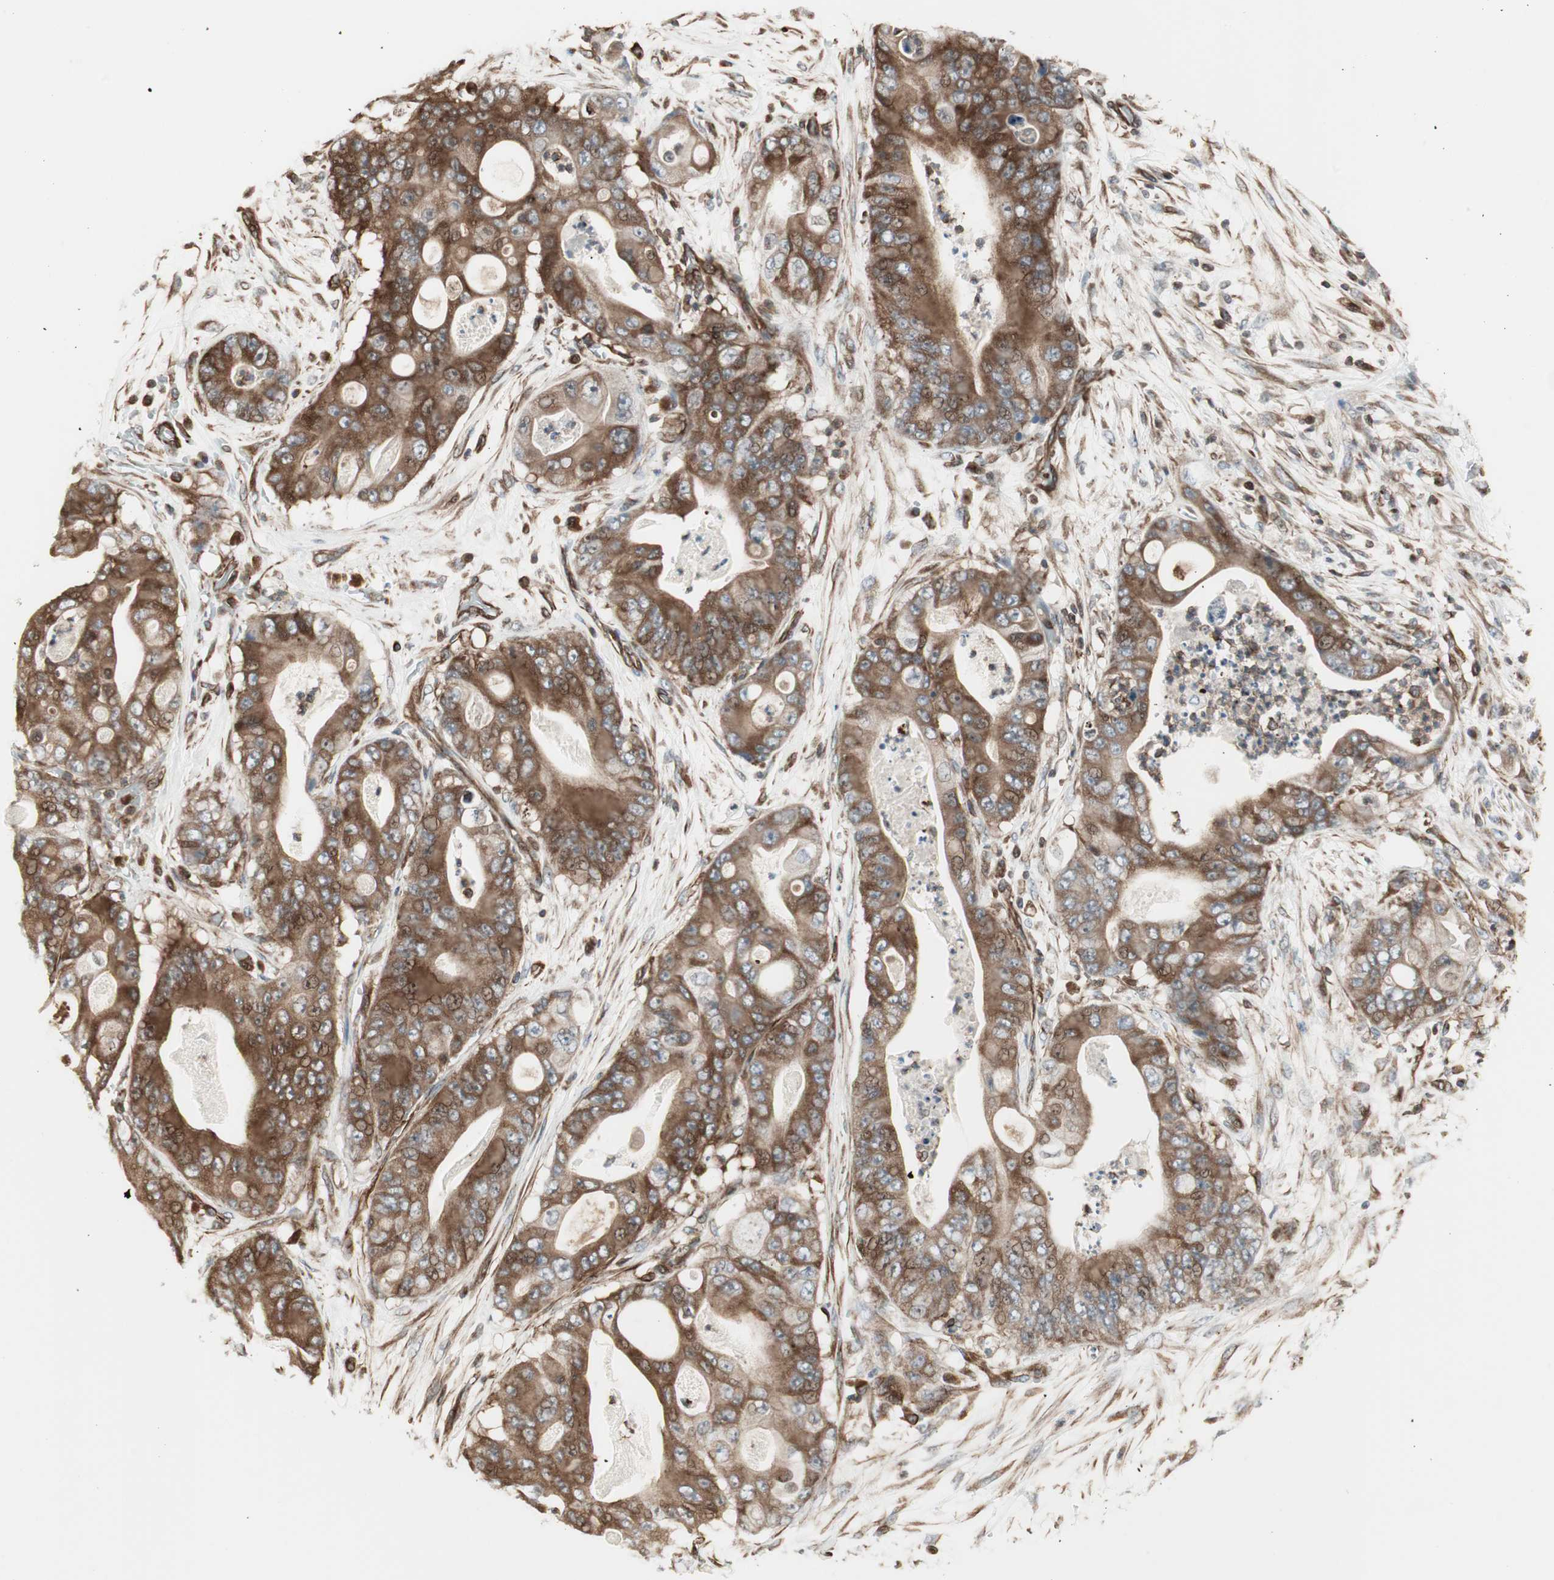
{"staining": {"intensity": "moderate", "quantity": ">75%", "location": "cytoplasmic/membranous"}, "tissue": "stomach cancer", "cell_type": "Tumor cells", "image_type": "cancer", "snomed": [{"axis": "morphology", "description": "Adenocarcinoma, NOS"}, {"axis": "topography", "description": "Stomach"}], "caption": "Protein analysis of adenocarcinoma (stomach) tissue displays moderate cytoplasmic/membranous staining in about >75% of tumor cells.", "gene": "MAD2L2", "patient": {"sex": "female", "age": 73}}